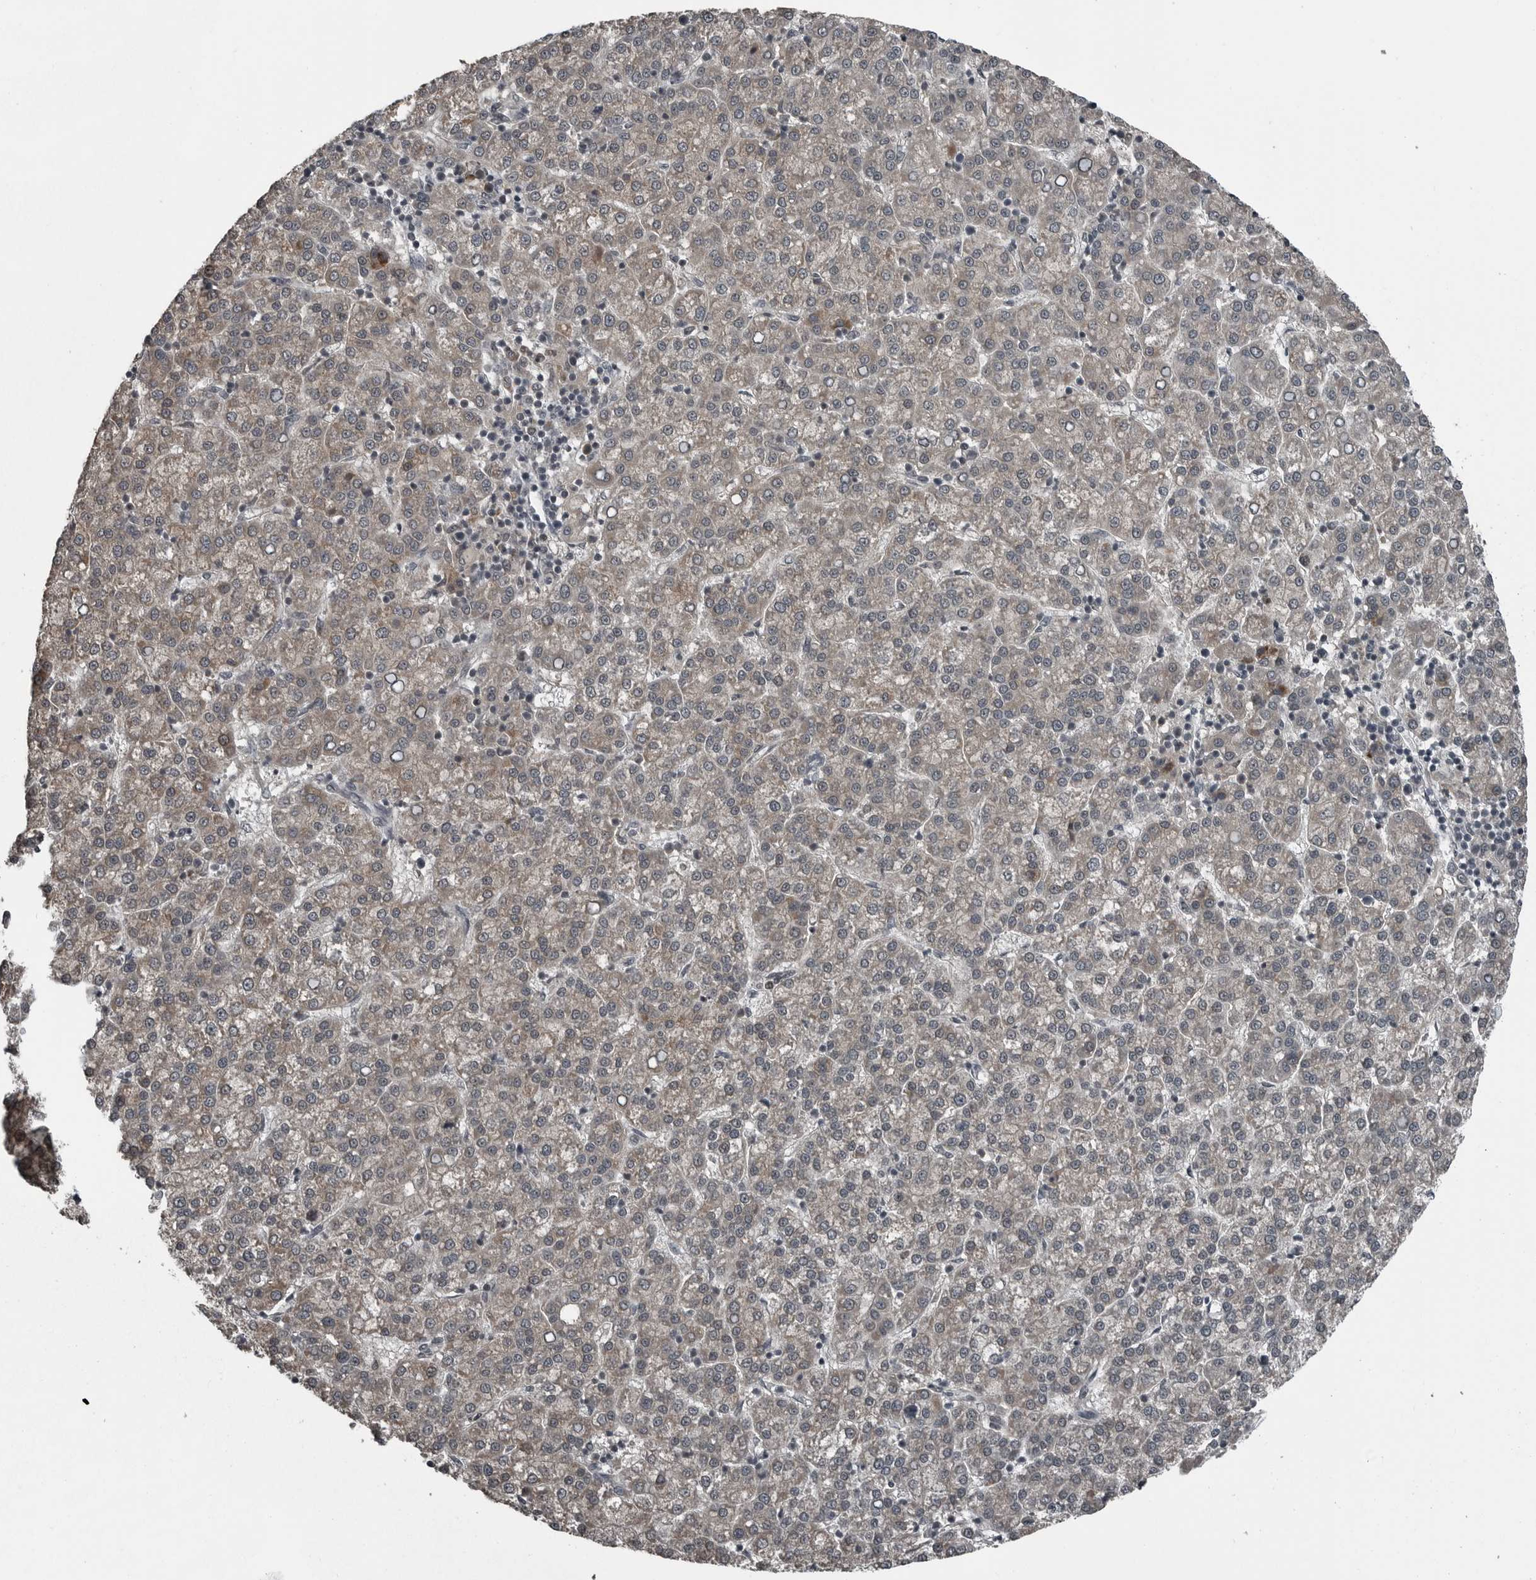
{"staining": {"intensity": "moderate", "quantity": "25%-75%", "location": "cytoplasmic/membranous"}, "tissue": "liver cancer", "cell_type": "Tumor cells", "image_type": "cancer", "snomed": [{"axis": "morphology", "description": "Carcinoma, Hepatocellular, NOS"}, {"axis": "topography", "description": "Liver"}], "caption": "The image exhibits immunohistochemical staining of liver cancer (hepatocellular carcinoma). There is moderate cytoplasmic/membranous positivity is appreciated in about 25%-75% of tumor cells. (Brightfield microscopy of DAB IHC at high magnification).", "gene": "GAK", "patient": {"sex": "female", "age": 58}}